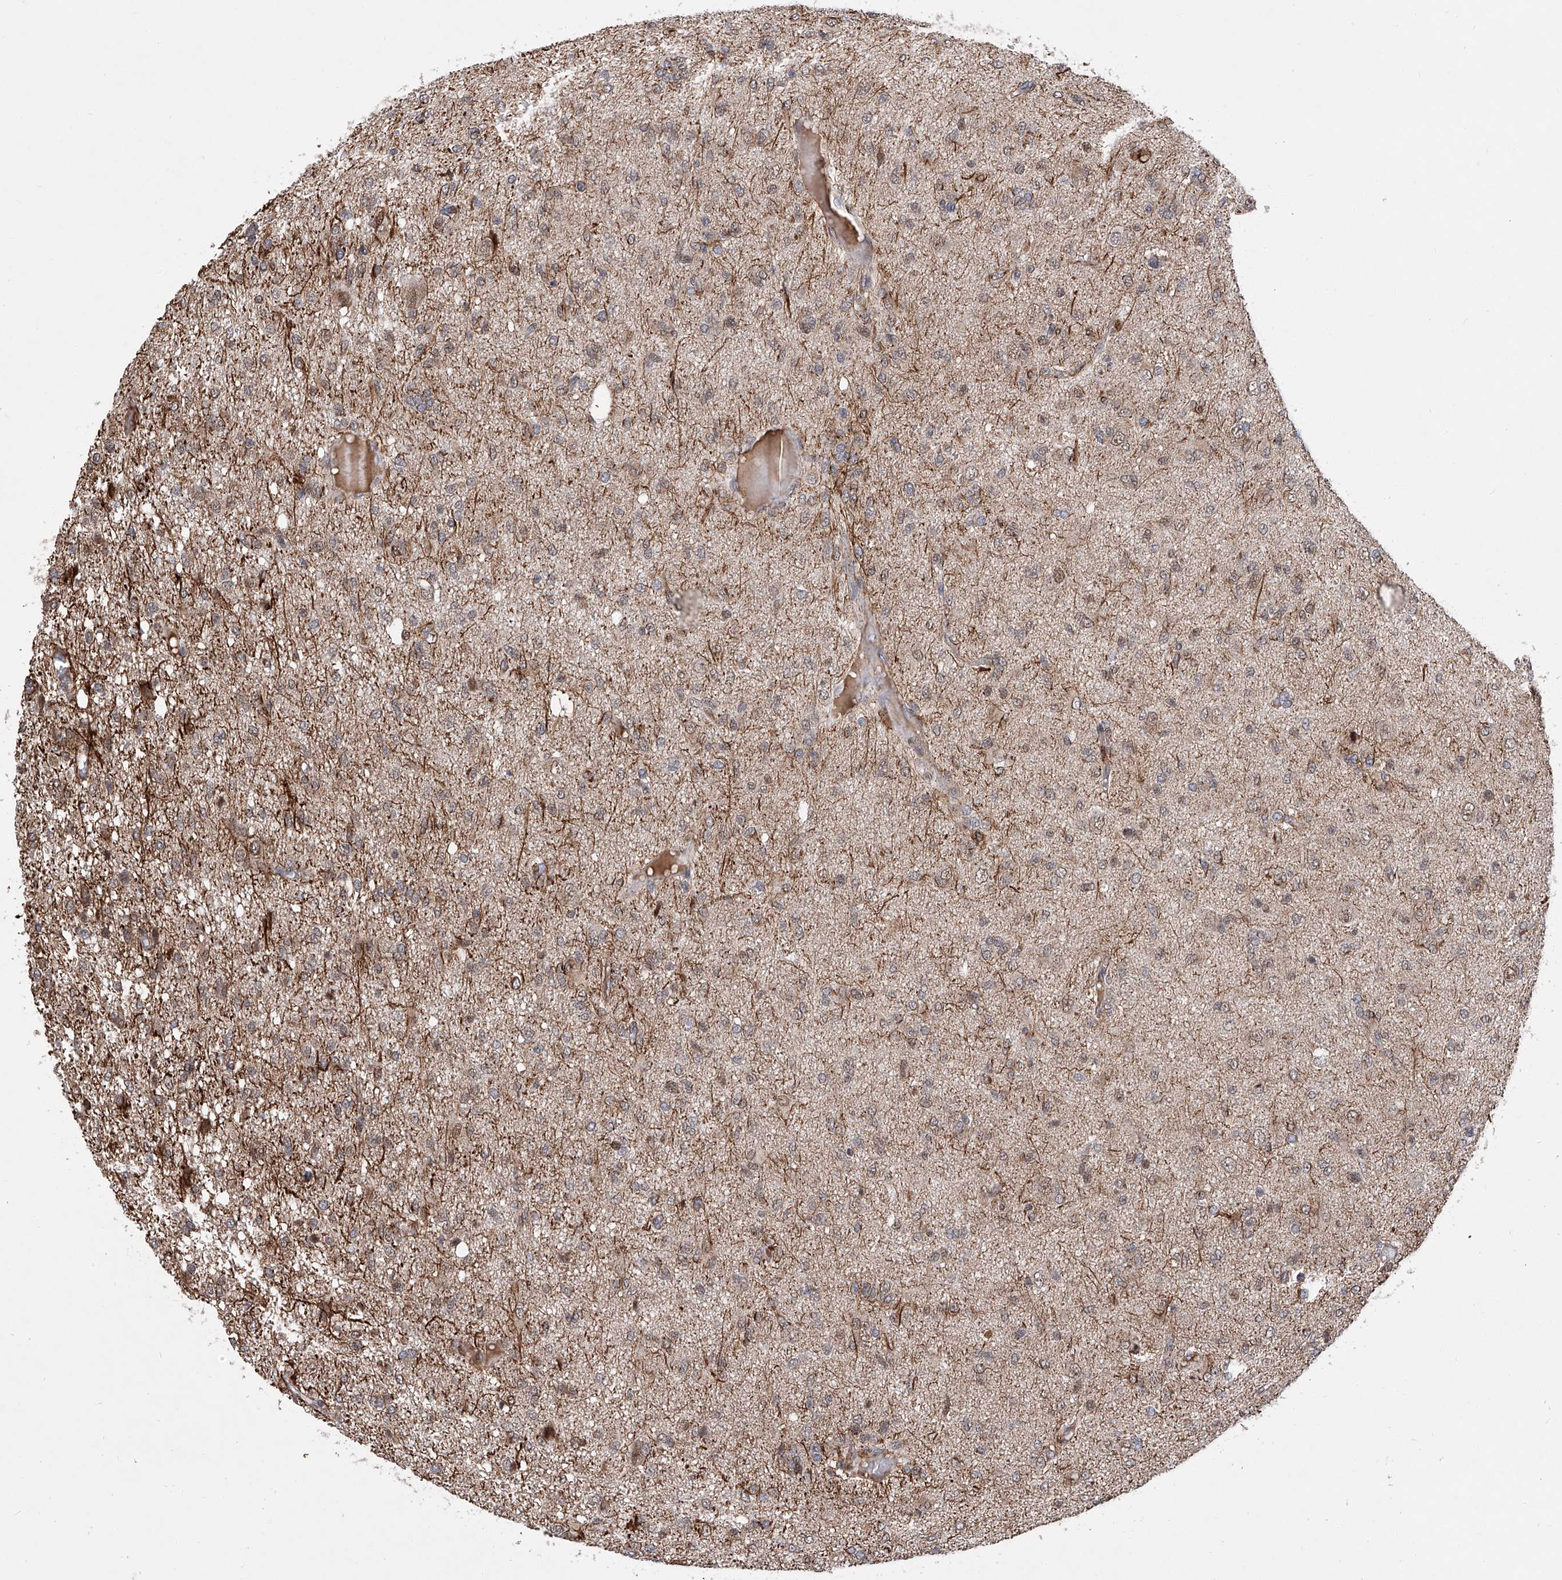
{"staining": {"intensity": "moderate", "quantity": "<25%", "location": "cytoplasmic/membranous"}, "tissue": "glioma", "cell_type": "Tumor cells", "image_type": "cancer", "snomed": [{"axis": "morphology", "description": "Glioma, malignant, High grade"}, {"axis": "topography", "description": "Brain"}], "caption": "Protein expression analysis of glioma exhibits moderate cytoplasmic/membranous positivity in about <25% of tumor cells.", "gene": "FARP2", "patient": {"sex": "female", "age": 59}}